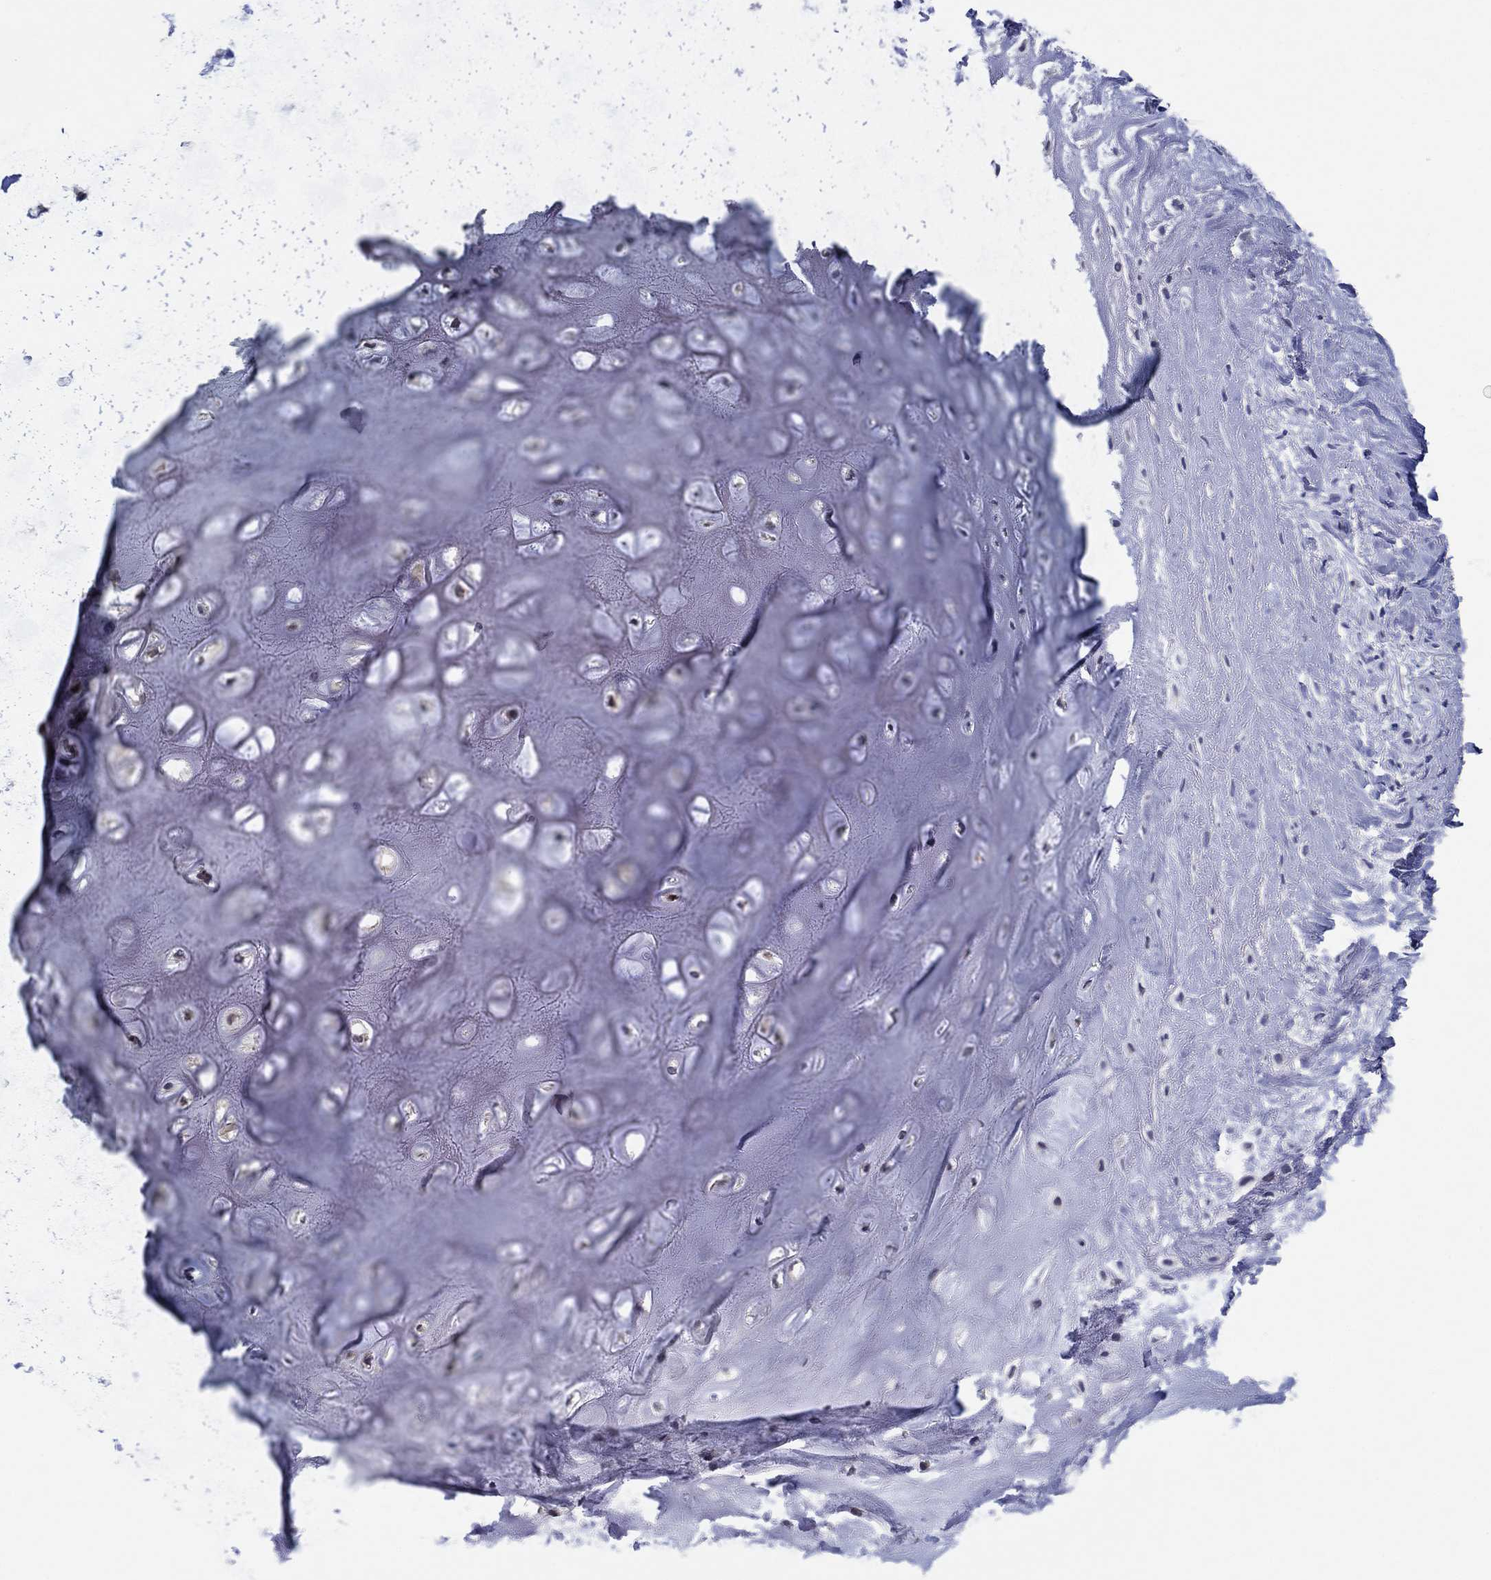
{"staining": {"intensity": "negative", "quantity": "none", "location": "none"}, "tissue": "adipose tissue", "cell_type": "Adipocytes", "image_type": "normal", "snomed": [{"axis": "morphology", "description": "Normal tissue, NOS"}, {"axis": "morphology", "description": "Squamous cell carcinoma, NOS"}, {"axis": "topography", "description": "Cartilage tissue"}, {"axis": "topography", "description": "Head-Neck"}], "caption": "High power microscopy photomicrograph of an IHC image of benign adipose tissue, revealing no significant expression in adipocytes.", "gene": "HDC", "patient": {"sex": "male", "age": 62}}